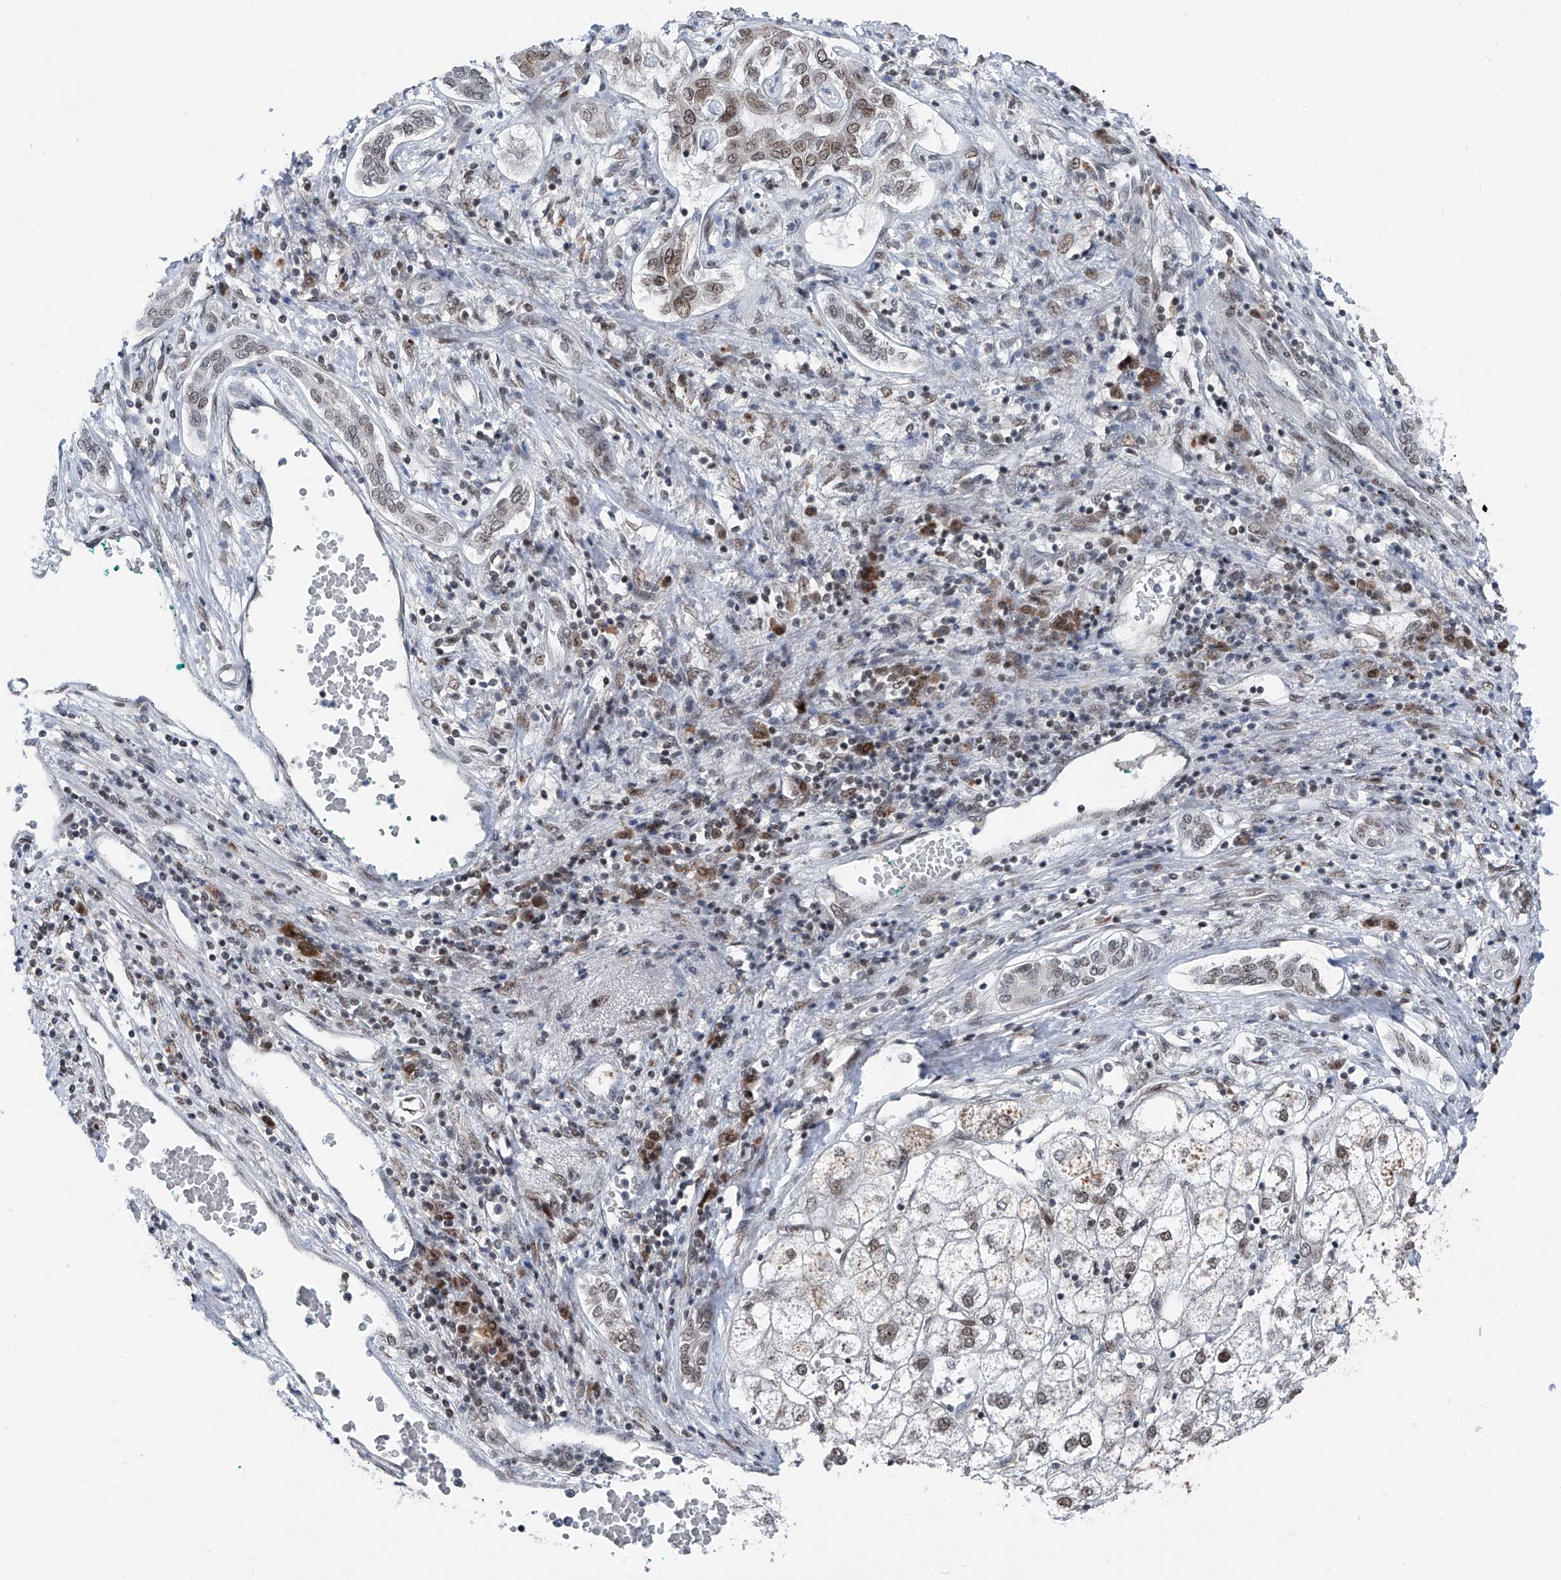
{"staining": {"intensity": "moderate", "quantity": ">75%", "location": "nuclear"}, "tissue": "liver cancer", "cell_type": "Tumor cells", "image_type": "cancer", "snomed": [{"axis": "morphology", "description": "Carcinoma, Hepatocellular, NOS"}, {"axis": "topography", "description": "Liver"}], "caption": "A histopathology image of liver hepatocellular carcinoma stained for a protein demonstrates moderate nuclear brown staining in tumor cells. The protein is shown in brown color, while the nuclei are stained blue.", "gene": "BMI1", "patient": {"sex": "male", "age": 65}}